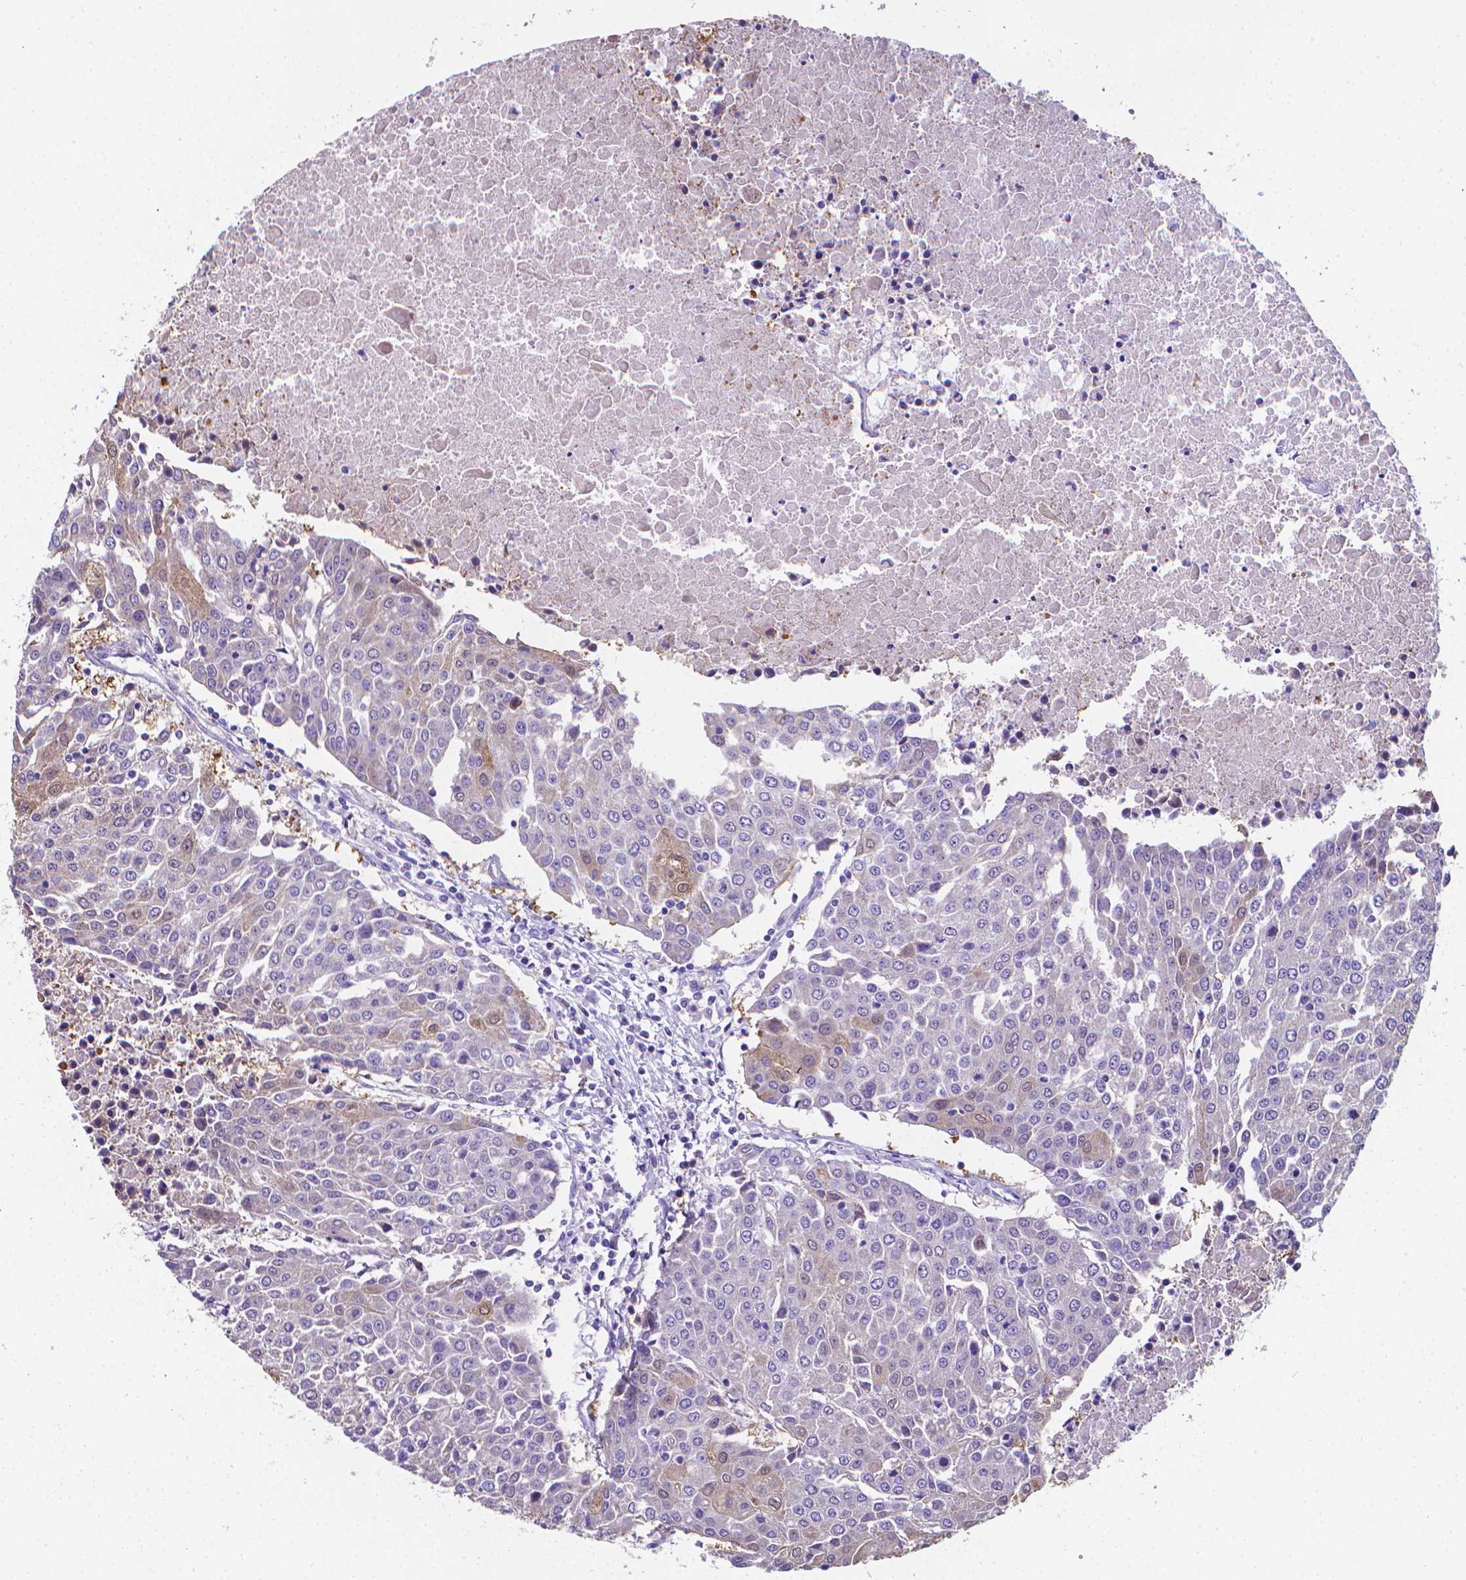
{"staining": {"intensity": "weak", "quantity": "<25%", "location": "cytoplasmic/membranous"}, "tissue": "urothelial cancer", "cell_type": "Tumor cells", "image_type": "cancer", "snomed": [{"axis": "morphology", "description": "Urothelial carcinoma, High grade"}, {"axis": "topography", "description": "Urinary bladder"}], "caption": "An immunohistochemistry photomicrograph of urothelial cancer is shown. There is no staining in tumor cells of urothelial cancer.", "gene": "LRRC73", "patient": {"sex": "female", "age": 85}}